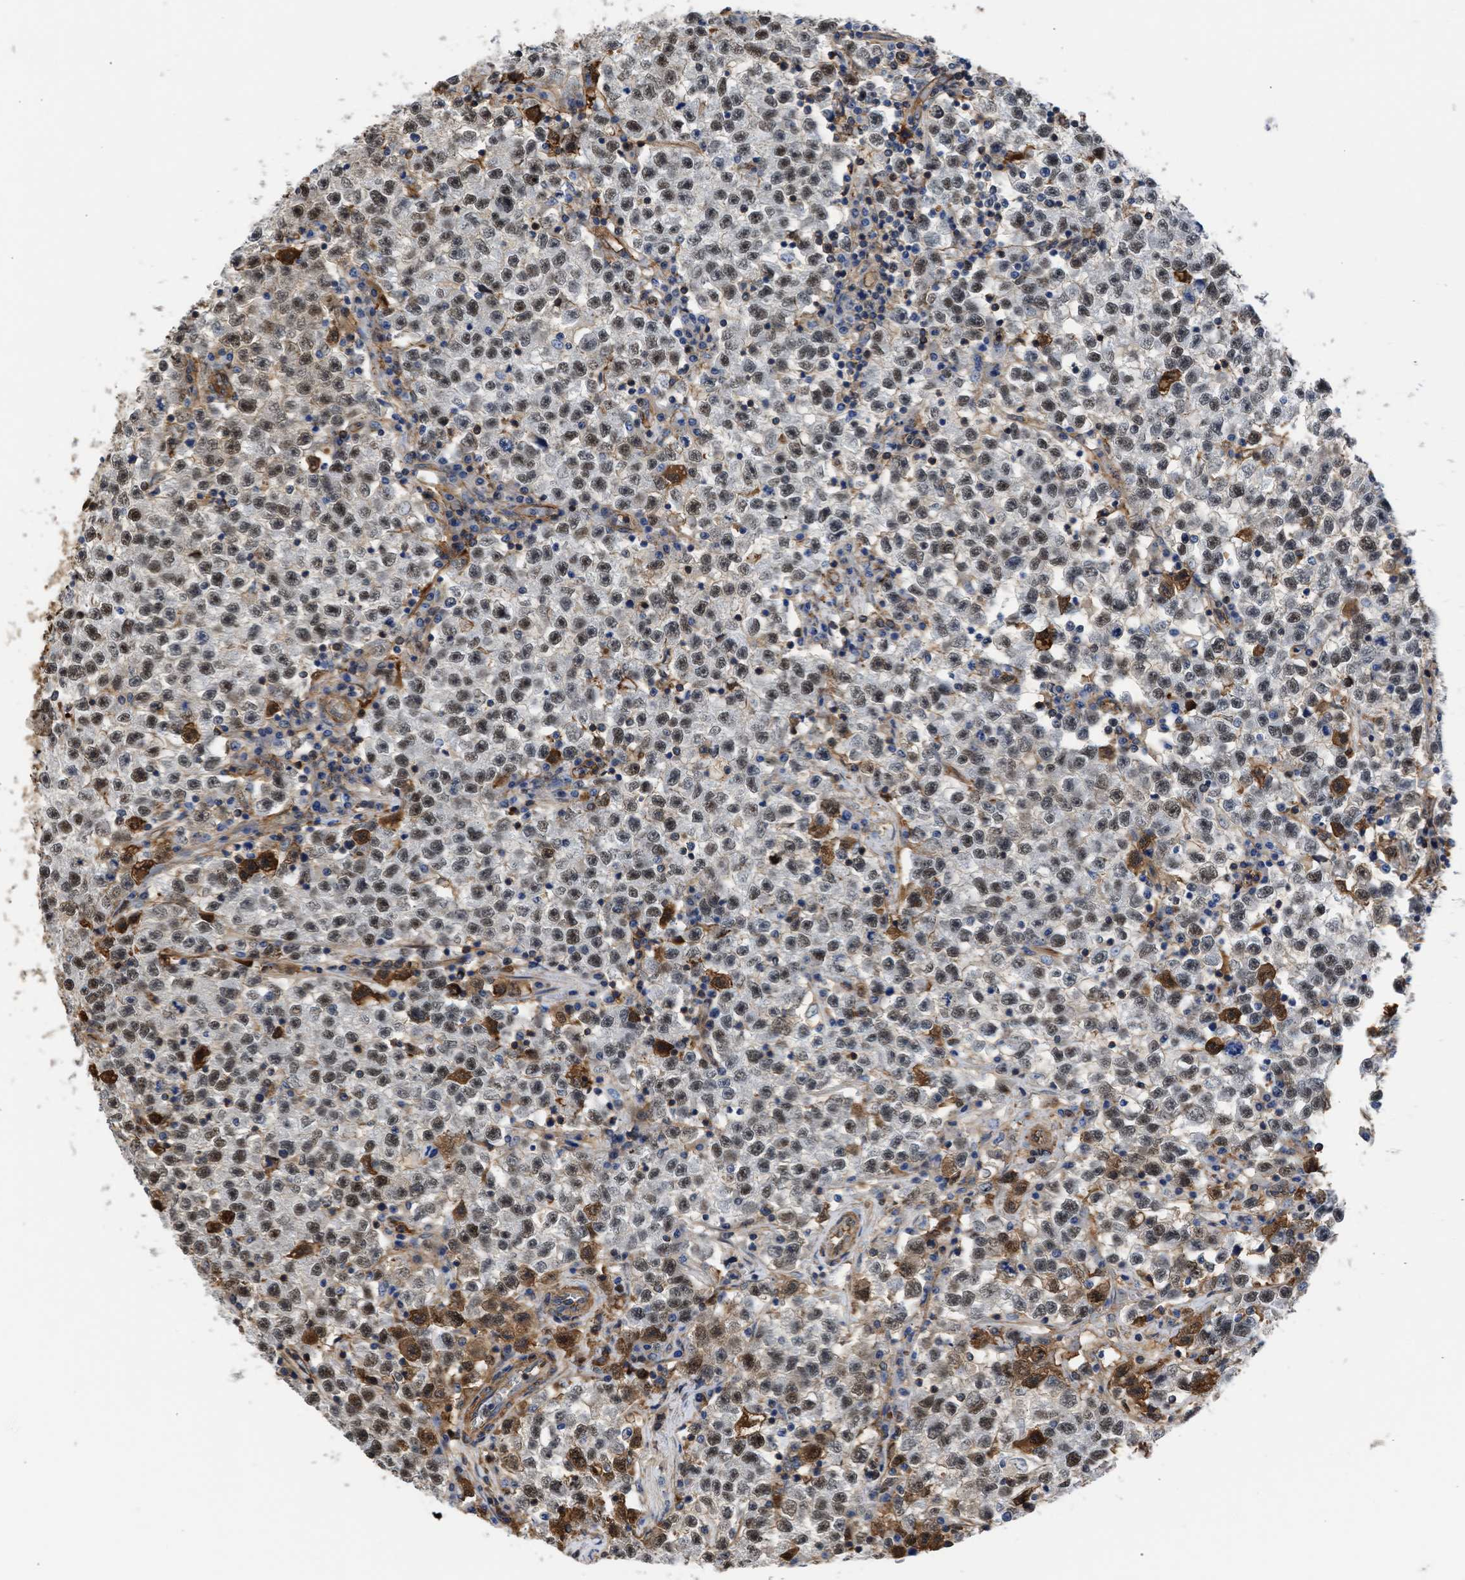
{"staining": {"intensity": "moderate", "quantity": ">75%", "location": "nuclear"}, "tissue": "testis cancer", "cell_type": "Tumor cells", "image_type": "cancer", "snomed": [{"axis": "morphology", "description": "Seminoma, NOS"}, {"axis": "topography", "description": "Testis"}], "caption": "DAB immunohistochemical staining of testis seminoma demonstrates moderate nuclear protein staining in approximately >75% of tumor cells.", "gene": "MAS1L", "patient": {"sex": "male", "age": 22}}